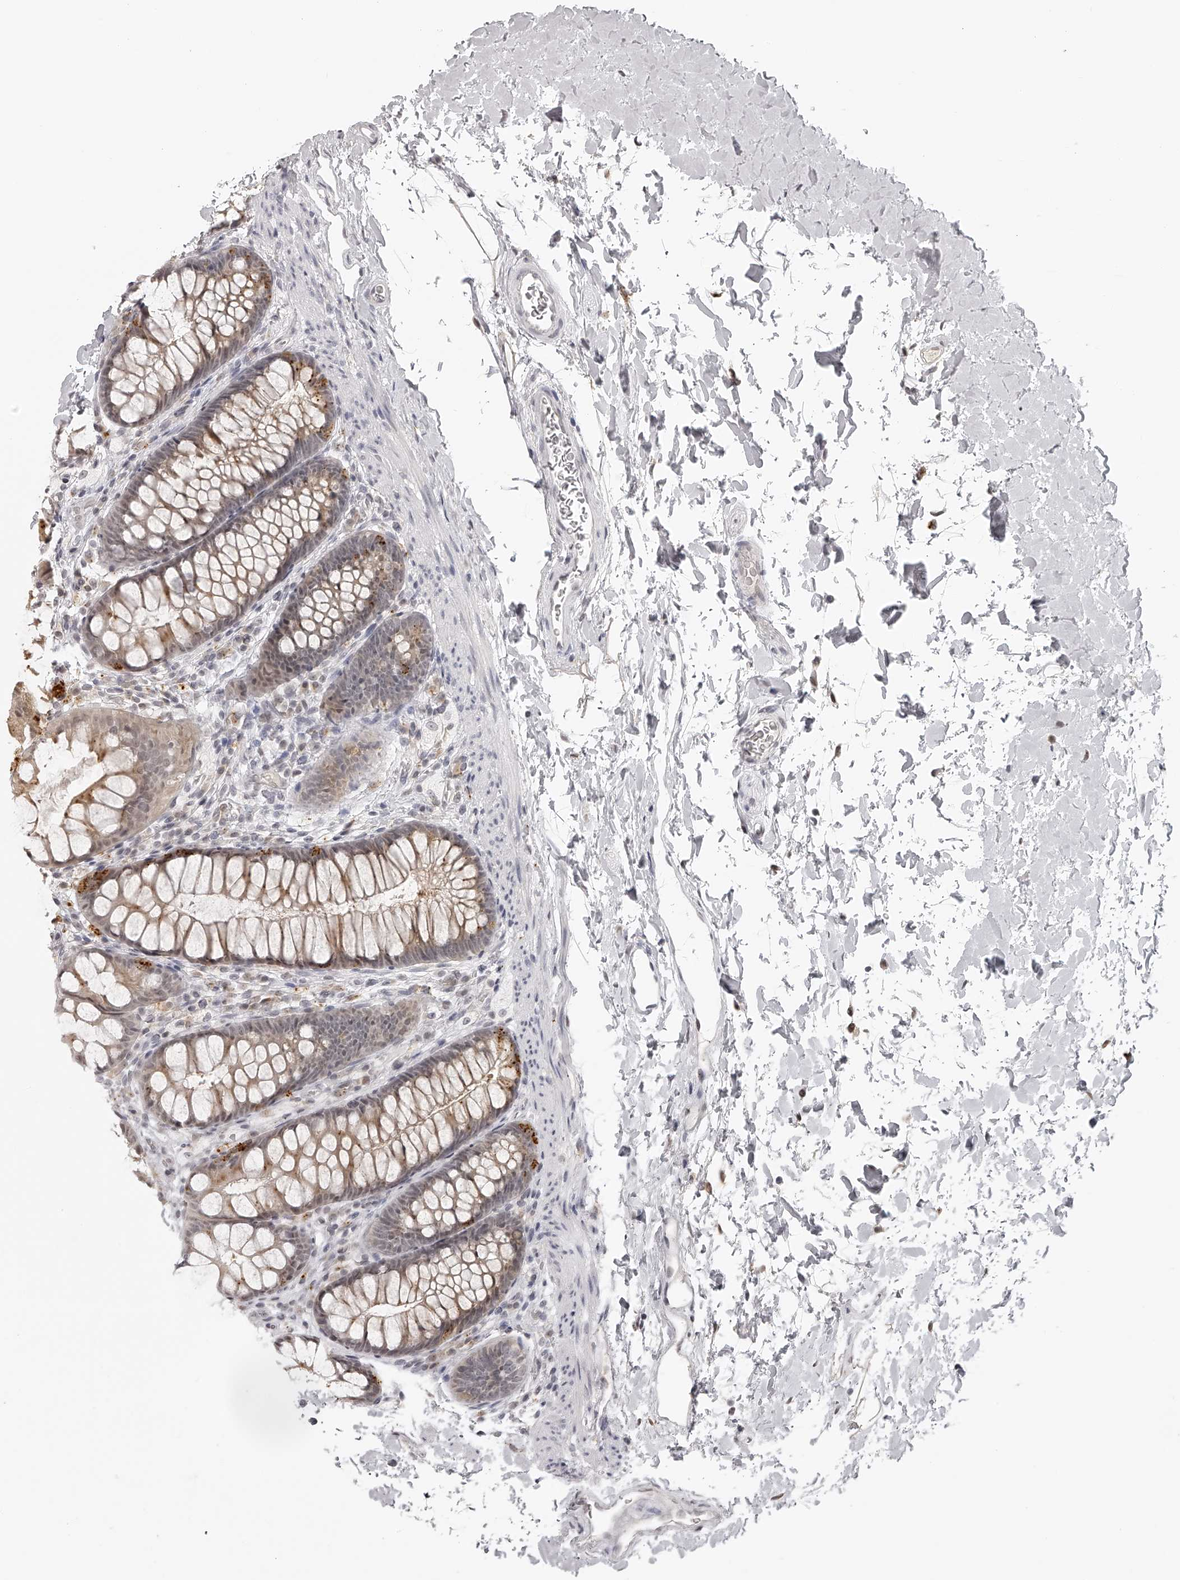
{"staining": {"intensity": "negative", "quantity": "none", "location": "none"}, "tissue": "colon", "cell_type": "Endothelial cells", "image_type": "normal", "snomed": [{"axis": "morphology", "description": "Normal tissue, NOS"}, {"axis": "topography", "description": "Colon"}], "caption": "This image is of benign colon stained with immunohistochemistry to label a protein in brown with the nuclei are counter-stained blue. There is no expression in endothelial cells.", "gene": "RNF220", "patient": {"sex": "female", "age": 62}}